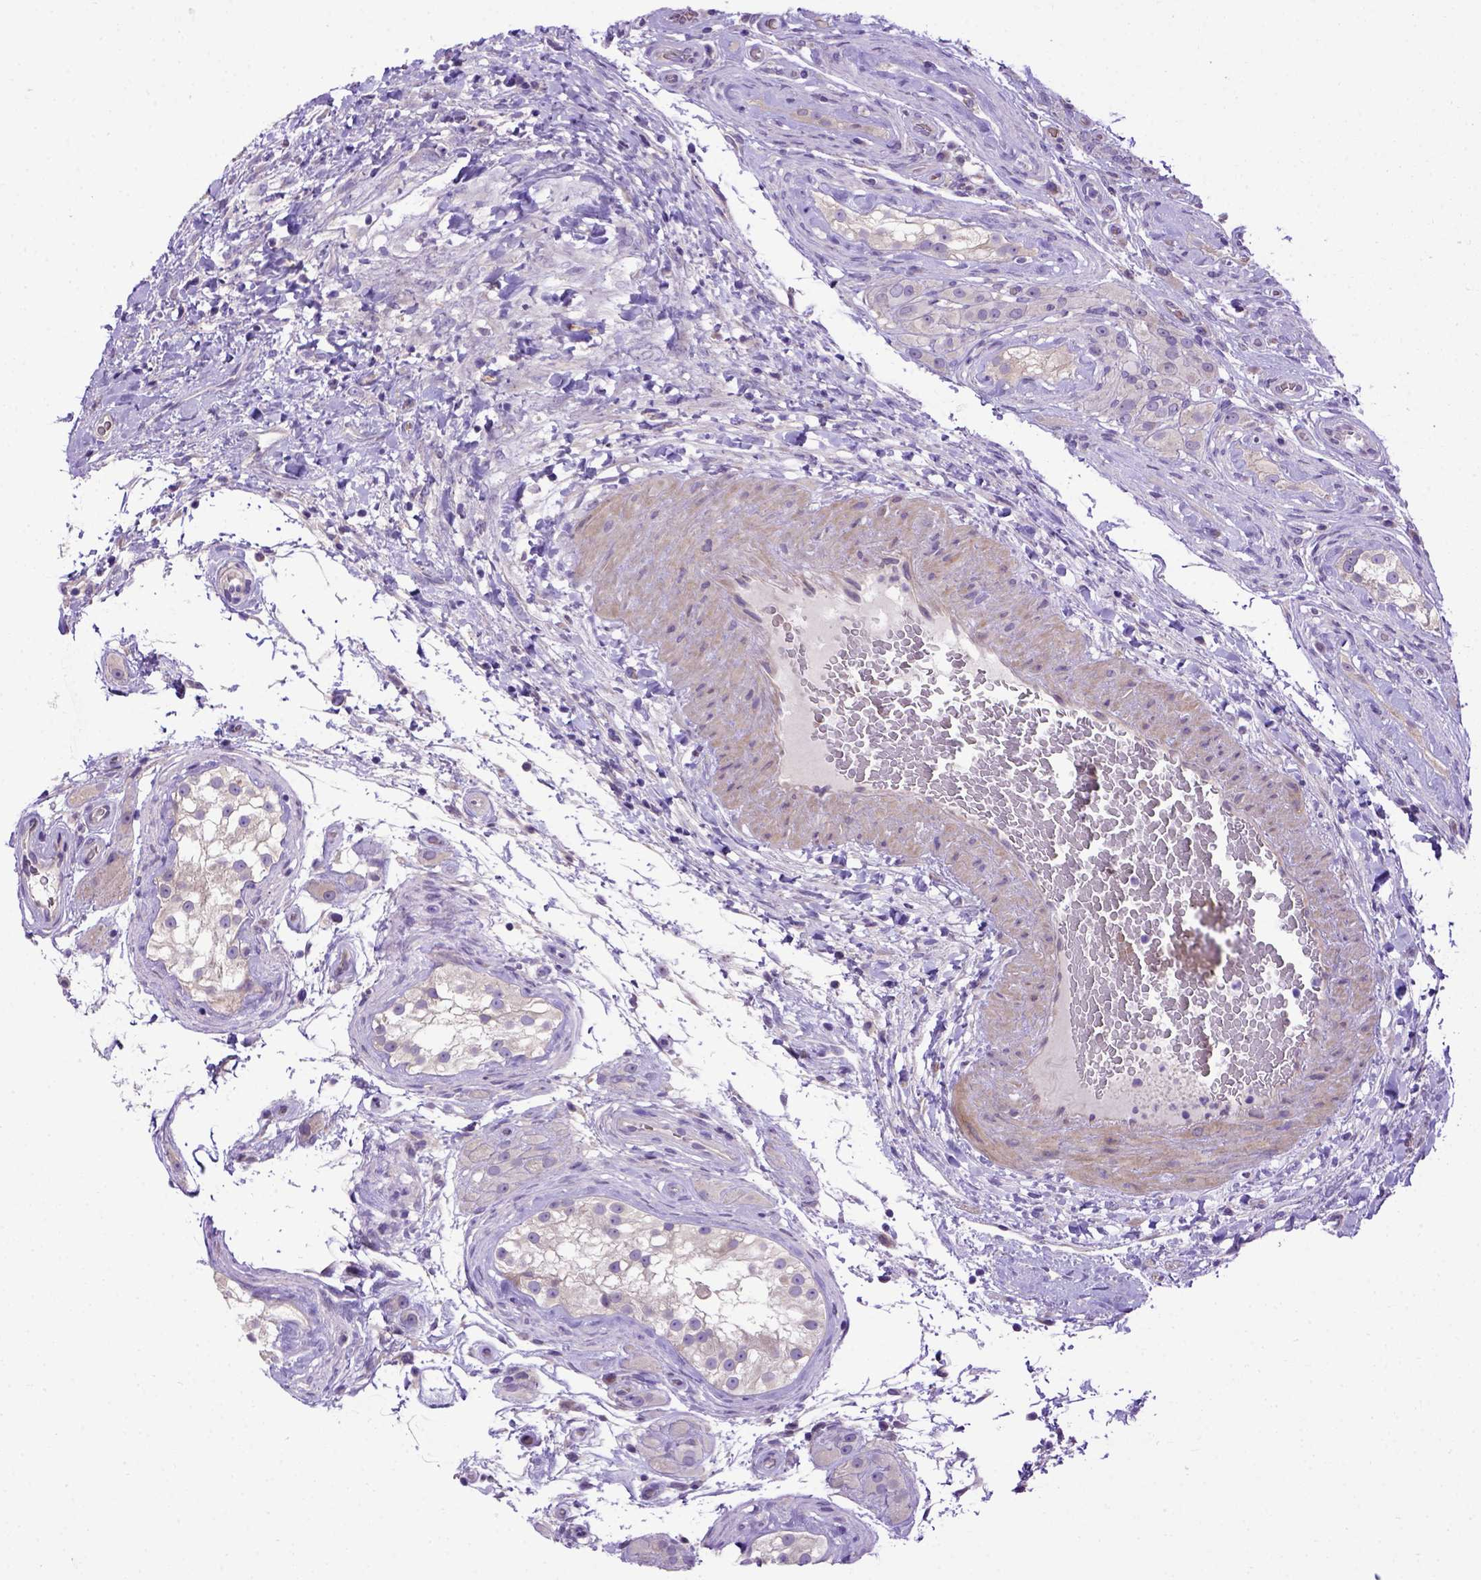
{"staining": {"intensity": "negative", "quantity": "none", "location": "none"}, "tissue": "testis cancer", "cell_type": "Tumor cells", "image_type": "cancer", "snomed": [{"axis": "morphology", "description": "Seminoma, NOS"}, {"axis": "morphology", "description": "Carcinoma, Embryonal, NOS"}, {"axis": "topography", "description": "Testis"}], "caption": "Immunohistochemistry (IHC) histopathology image of neoplastic tissue: human testis seminoma stained with DAB (3,3'-diaminobenzidine) displays no significant protein staining in tumor cells.", "gene": "ADAM12", "patient": {"sex": "male", "age": 41}}